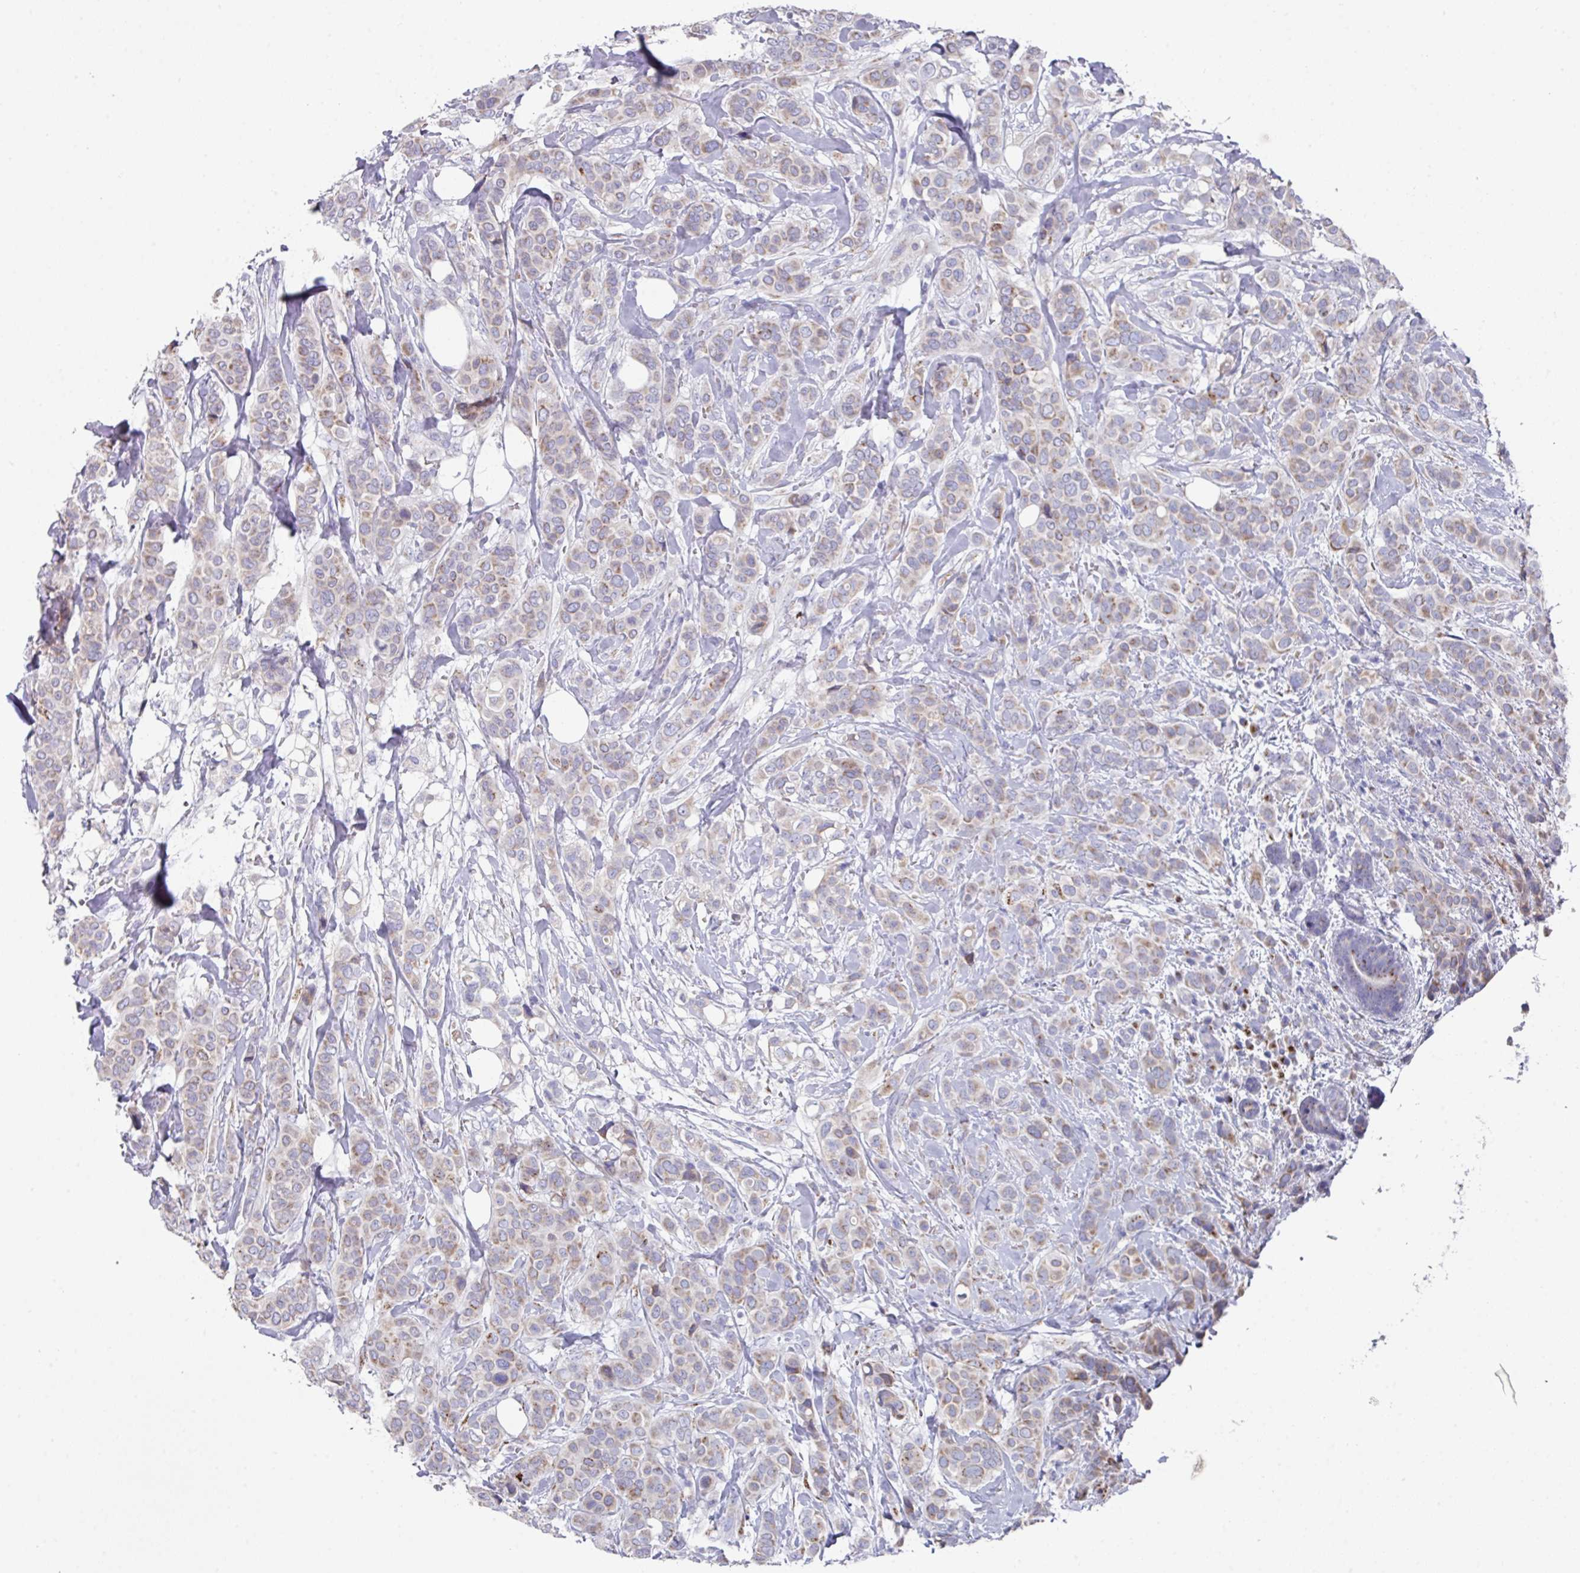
{"staining": {"intensity": "weak", "quantity": "25%-75%", "location": "cytoplasmic/membranous"}, "tissue": "breast cancer", "cell_type": "Tumor cells", "image_type": "cancer", "snomed": [{"axis": "morphology", "description": "Lobular carcinoma"}, {"axis": "topography", "description": "Breast"}], "caption": "A low amount of weak cytoplasmic/membranous positivity is identified in about 25%-75% of tumor cells in breast lobular carcinoma tissue. (brown staining indicates protein expression, while blue staining denotes nuclei).", "gene": "VKORC1L1", "patient": {"sex": "female", "age": 51}}